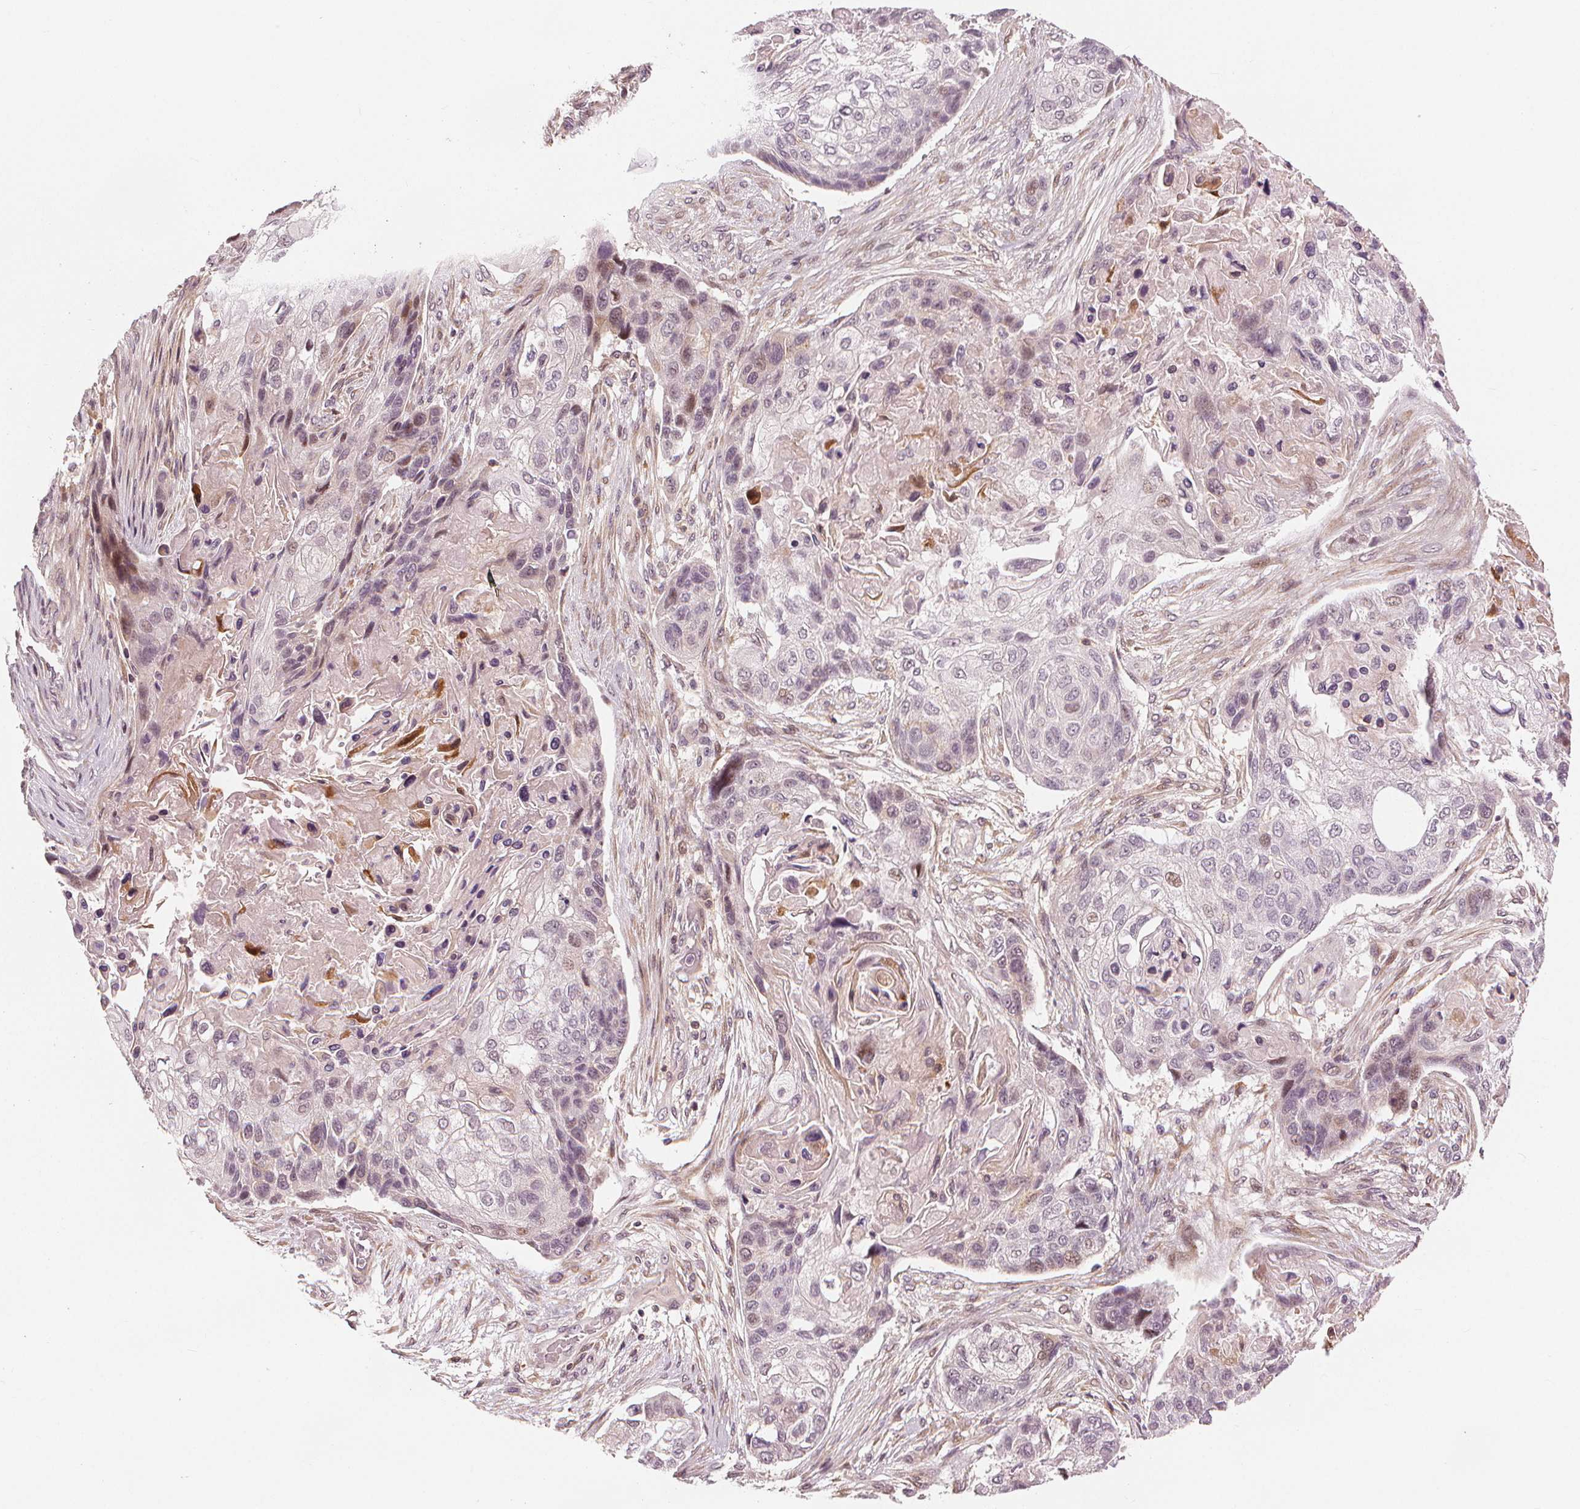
{"staining": {"intensity": "negative", "quantity": "none", "location": "none"}, "tissue": "lung cancer", "cell_type": "Tumor cells", "image_type": "cancer", "snomed": [{"axis": "morphology", "description": "Squamous cell carcinoma, NOS"}, {"axis": "topography", "description": "Lung"}], "caption": "Immunohistochemical staining of squamous cell carcinoma (lung) exhibits no significant expression in tumor cells.", "gene": "SLC34A1", "patient": {"sex": "male", "age": 69}}